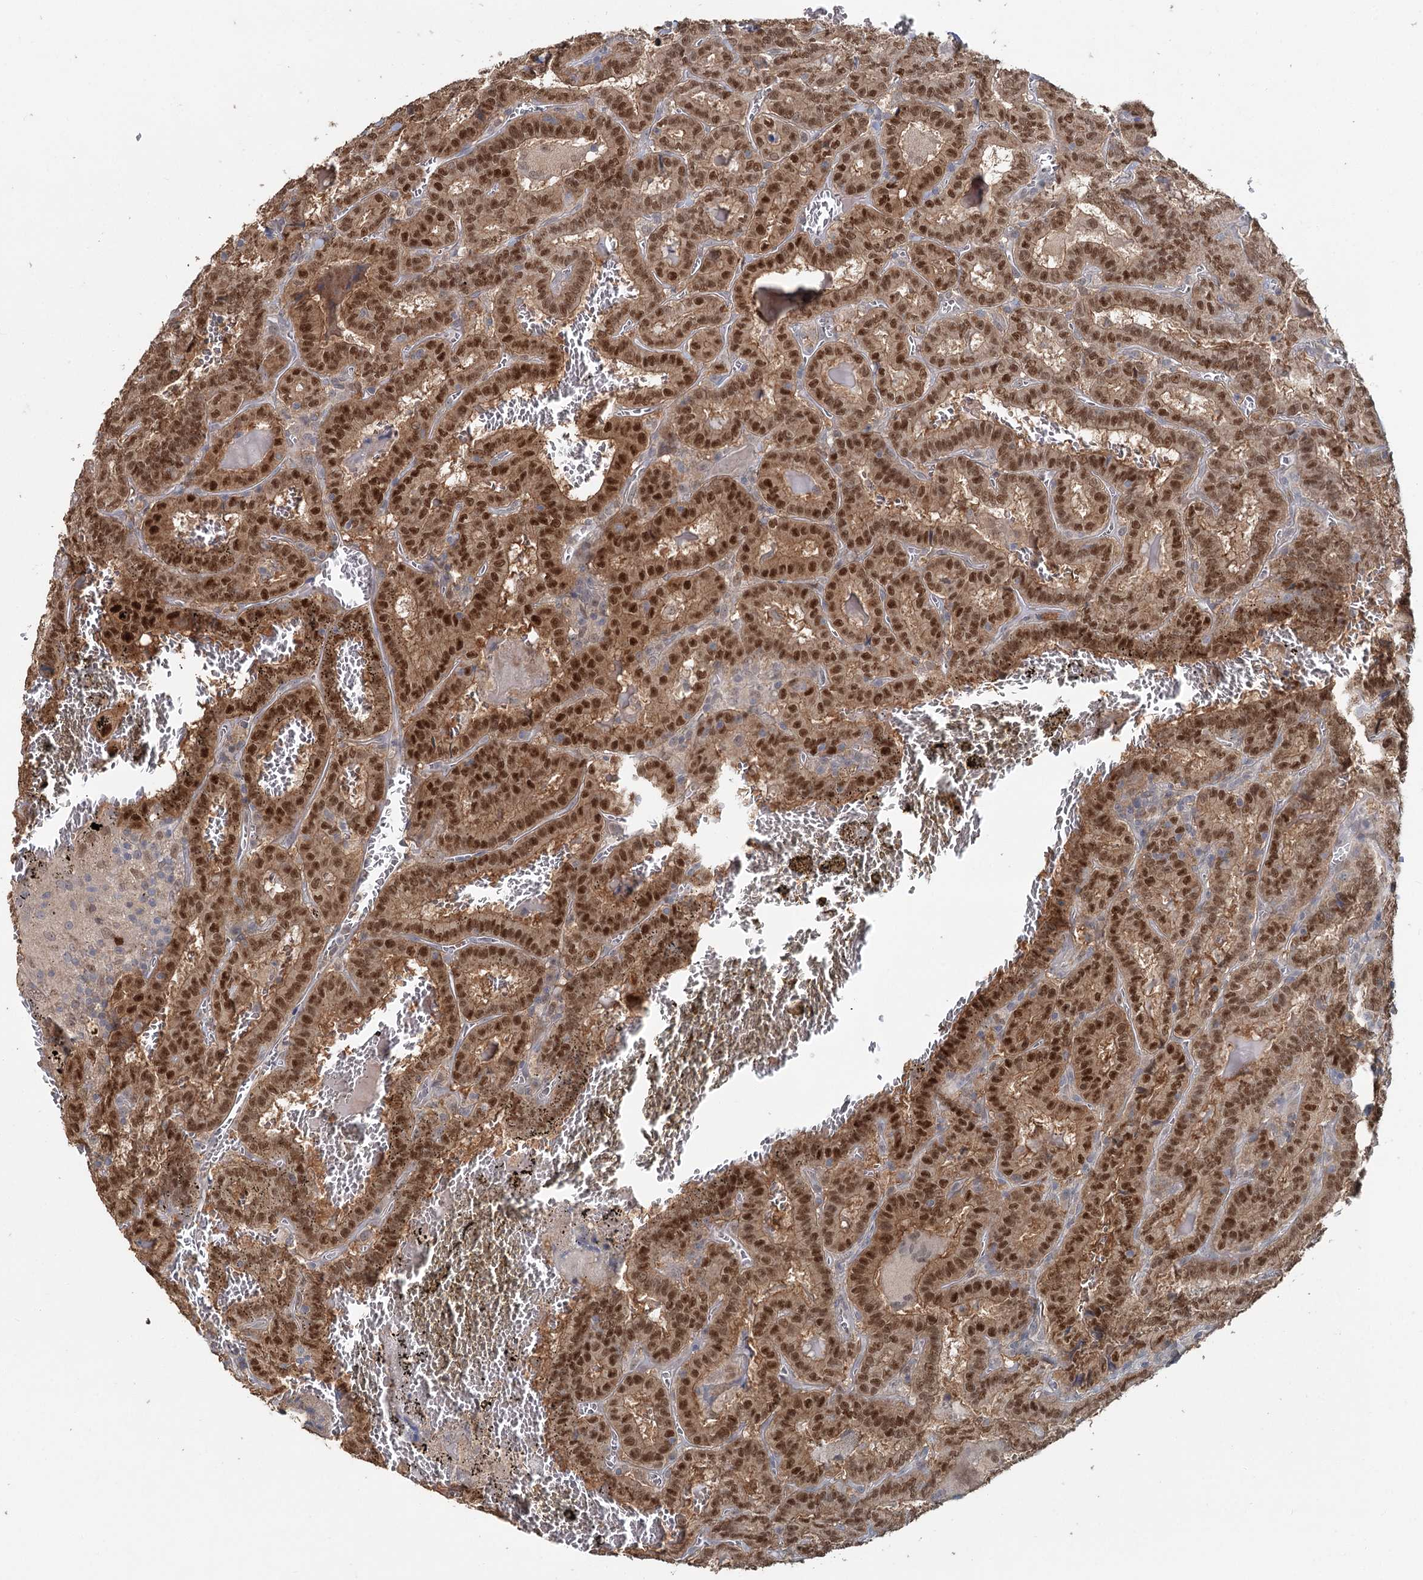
{"staining": {"intensity": "strong", "quantity": ">75%", "location": "nuclear"}, "tissue": "thyroid cancer", "cell_type": "Tumor cells", "image_type": "cancer", "snomed": [{"axis": "morphology", "description": "Papillary adenocarcinoma, NOS"}, {"axis": "topography", "description": "Thyroid gland"}], "caption": "Human papillary adenocarcinoma (thyroid) stained for a protein (brown) demonstrates strong nuclear positive expression in about >75% of tumor cells.", "gene": "ADK", "patient": {"sex": "female", "age": 72}}